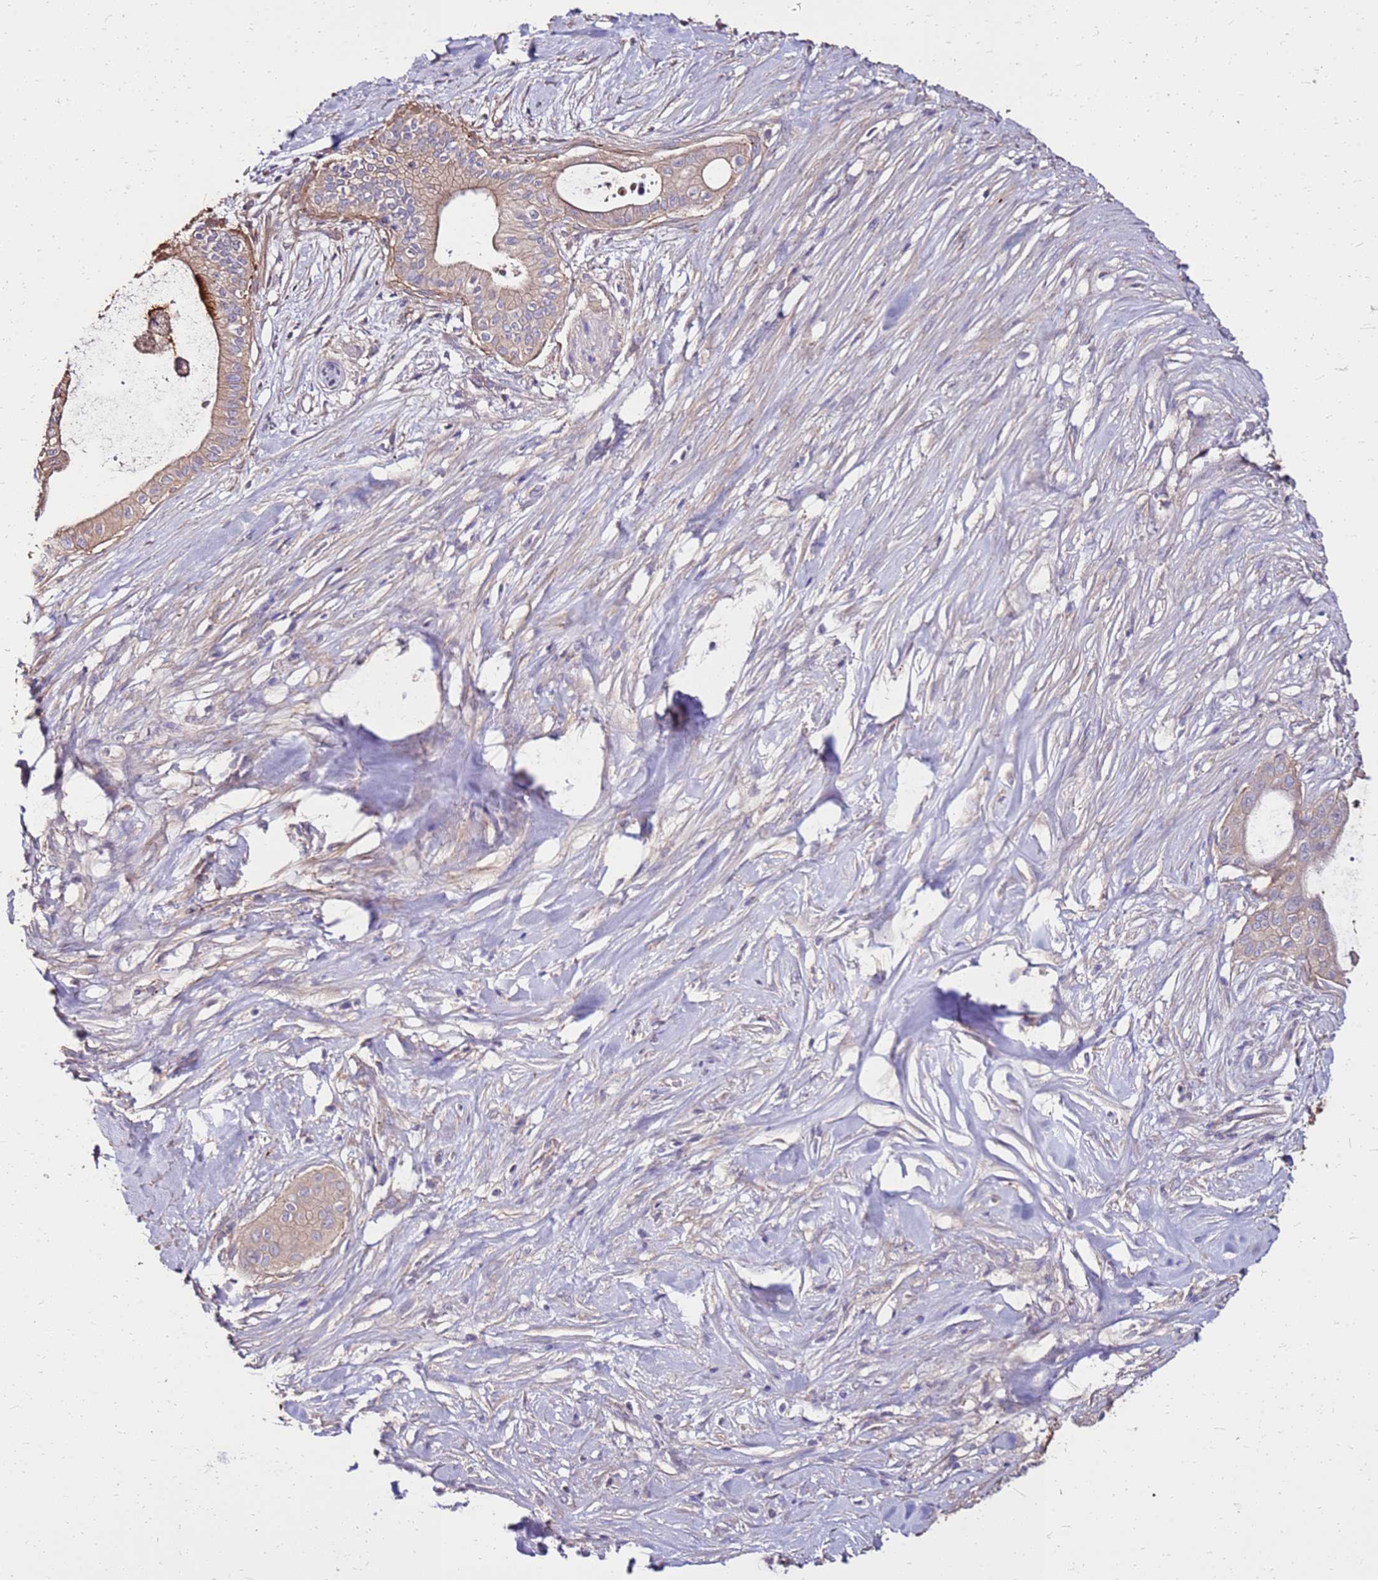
{"staining": {"intensity": "moderate", "quantity": "25%-75%", "location": "cytoplasmic/membranous"}, "tissue": "pancreatic cancer", "cell_type": "Tumor cells", "image_type": "cancer", "snomed": [{"axis": "morphology", "description": "Adenocarcinoma, NOS"}, {"axis": "topography", "description": "Pancreas"}], "caption": "Tumor cells reveal moderate cytoplasmic/membranous positivity in about 25%-75% of cells in pancreatic cancer.", "gene": "EXD3", "patient": {"sex": "male", "age": 78}}